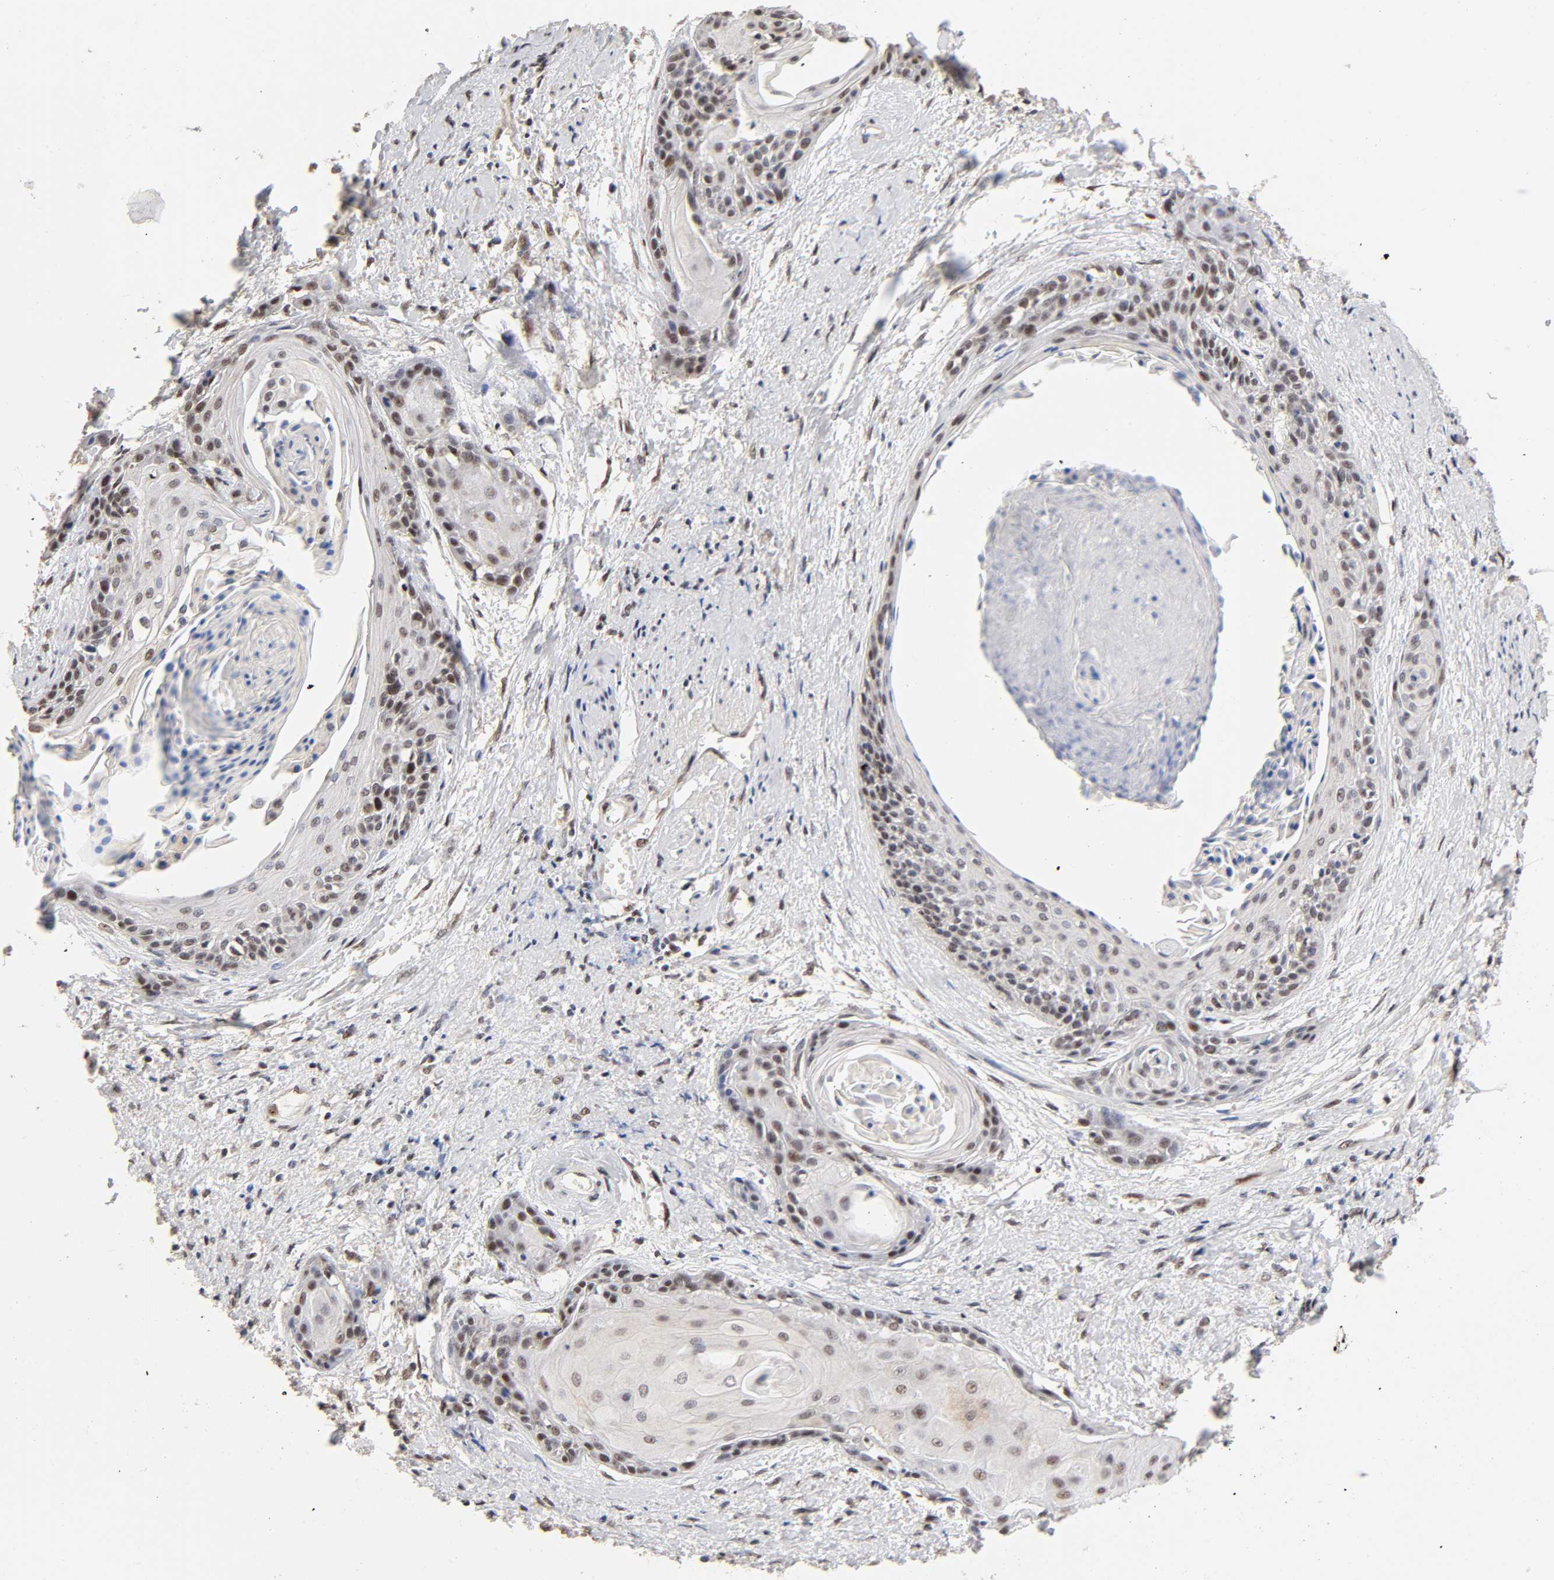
{"staining": {"intensity": "moderate", "quantity": "25%-75%", "location": "nuclear"}, "tissue": "cervical cancer", "cell_type": "Tumor cells", "image_type": "cancer", "snomed": [{"axis": "morphology", "description": "Squamous cell carcinoma, NOS"}, {"axis": "topography", "description": "Cervix"}], "caption": "The image reveals staining of squamous cell carcinoma (cervical), revealing moderate nuclear protein expression (brown color) within tumor cells.", "gene": "TP53RK", "patient": {"sex": "female", "age": 57}}